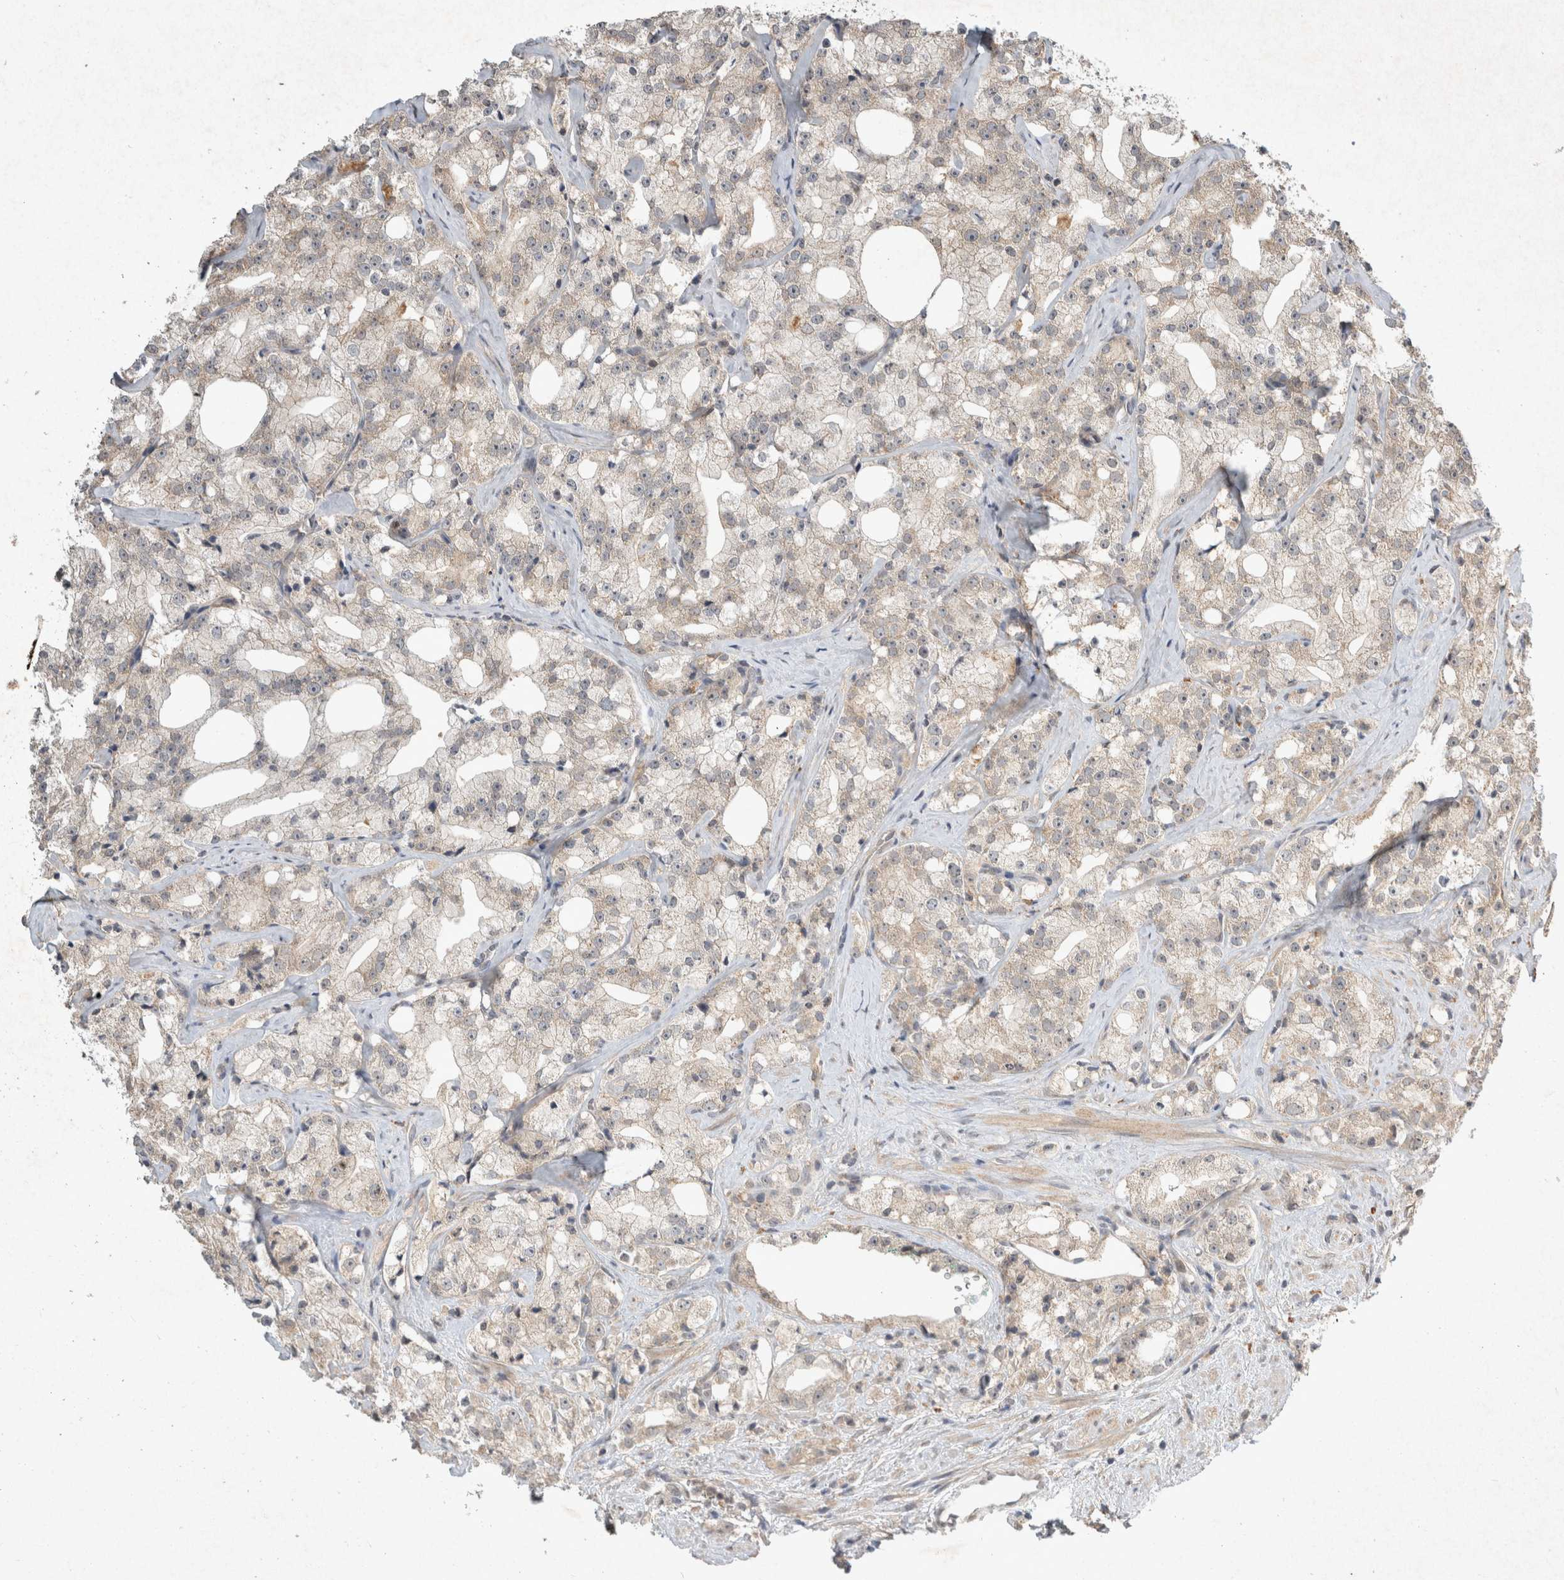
{"staining": {"intensity": "weak", "quantity": "25%-75%", "location": "cytoplasmic/membranous"}, "tissue": "prostate cancer", "cell_type": "Tumor cells", "image_type": "cancer", "snomed": [{"axis": "morphology", "description": "Adenocarcinoma, High grade"}, {"axis": "topography", "description": "Prostate"}], "caption": "Immunohistochemical staining of prostate cancer (adenocarcinoma (high-grade)) demonstrates weak cytoplasmic/membranous protein positivity in about 25%-75% of tumor cells. The staining is performed using DAB brown chromogen to label protein expression. The nuclei are counter-stained blue using hematoxylin.", "gene": "LOXL2", "patient": {"sex": "male", "age": 64}}